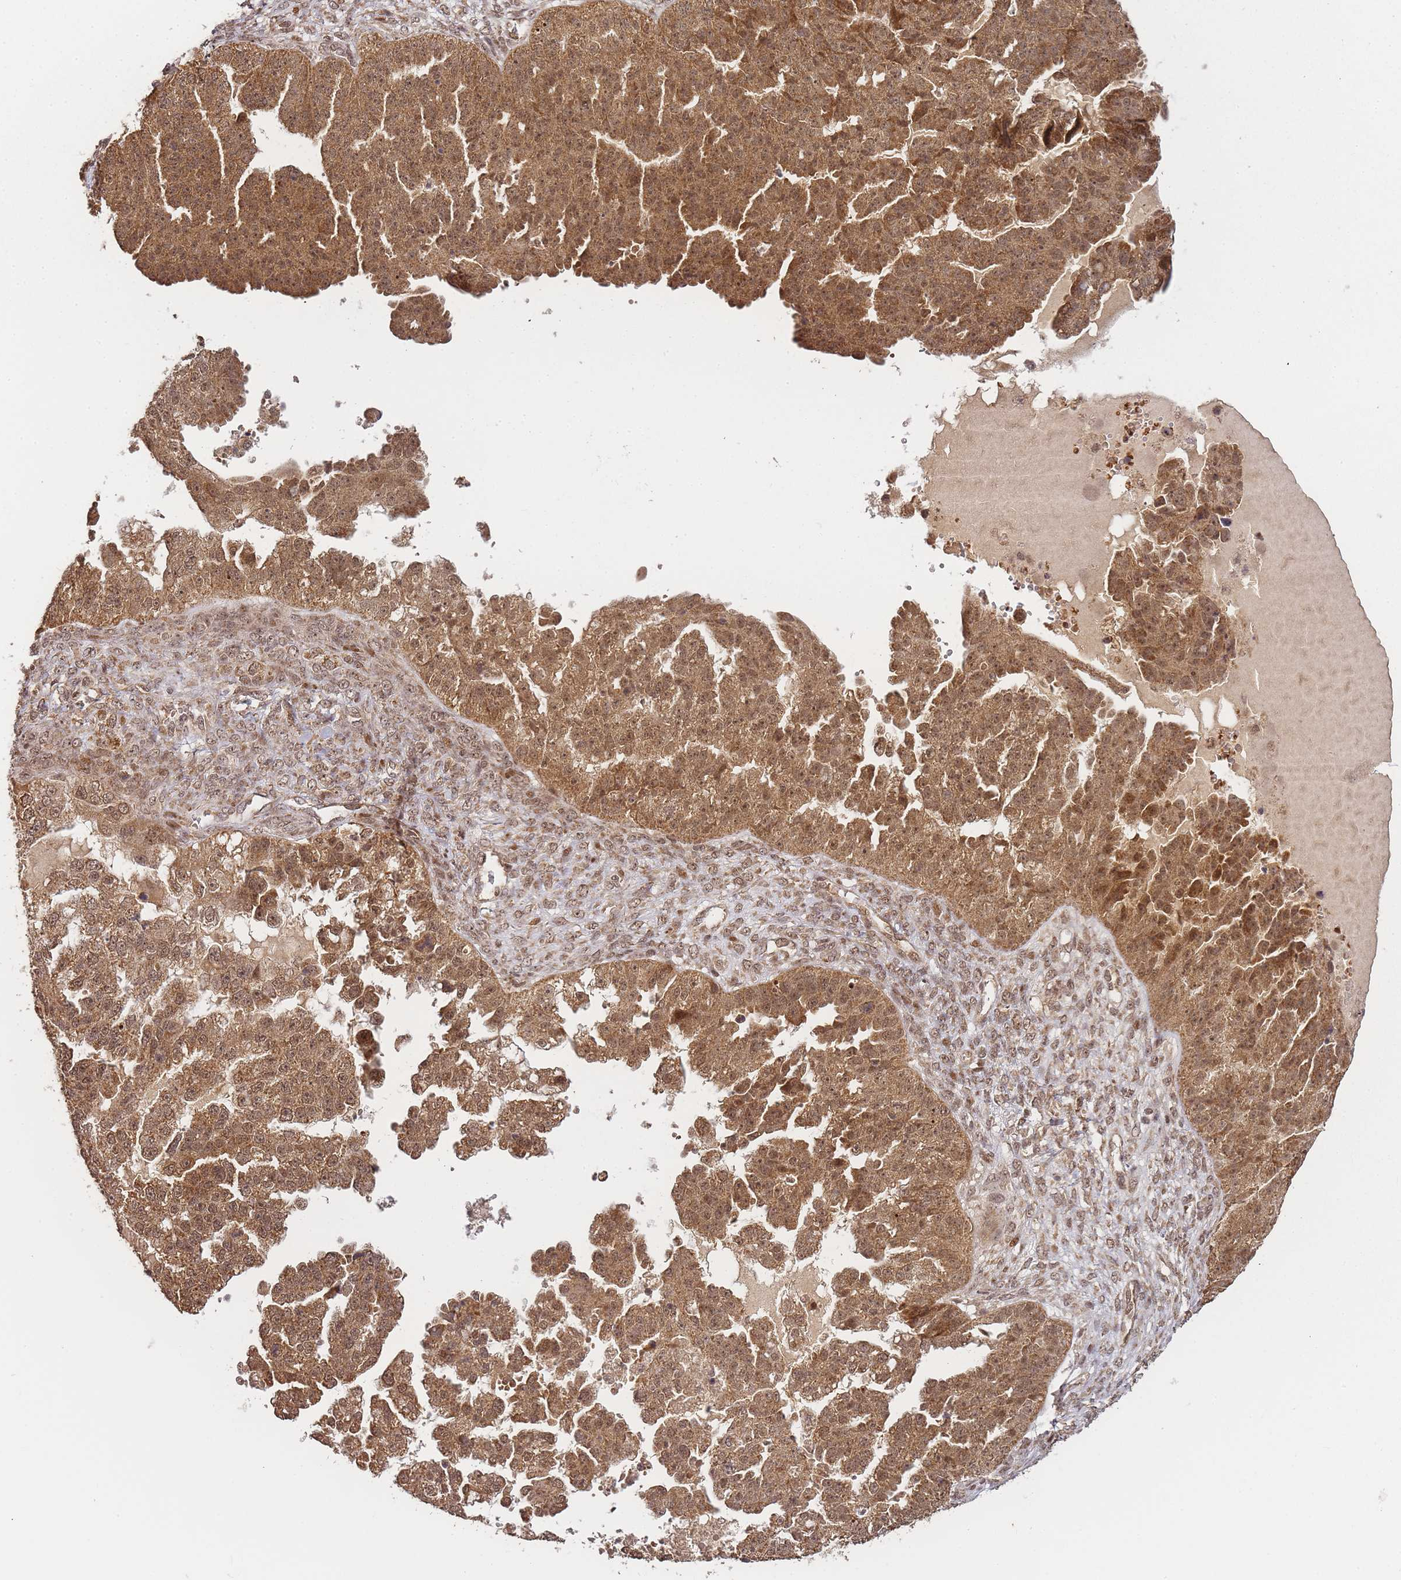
{"staining": {"intensity": "moderate", "quantity": ">75%", "location": "cytoplasmic/membranous,nuclear"}, "tissue": "ovarian cancer", "cell_type": "Tumor cells", "image_type": "cancer", "snomed": [{"axis": "morphology", "description": "Cystadenocarcinoma, serous, NOS"}, {"axis": "topography", "description": "Ovary"}], "caption": "Brown immunohistochemical staining in human ovarian serous cystadenocarcinoma shows moderate cytoplasmic/membranous and nuclear expression in approximately >75% of tumor cells.", "gene": "ZNF497", "patient": {"sex": "female", "age": 58}}